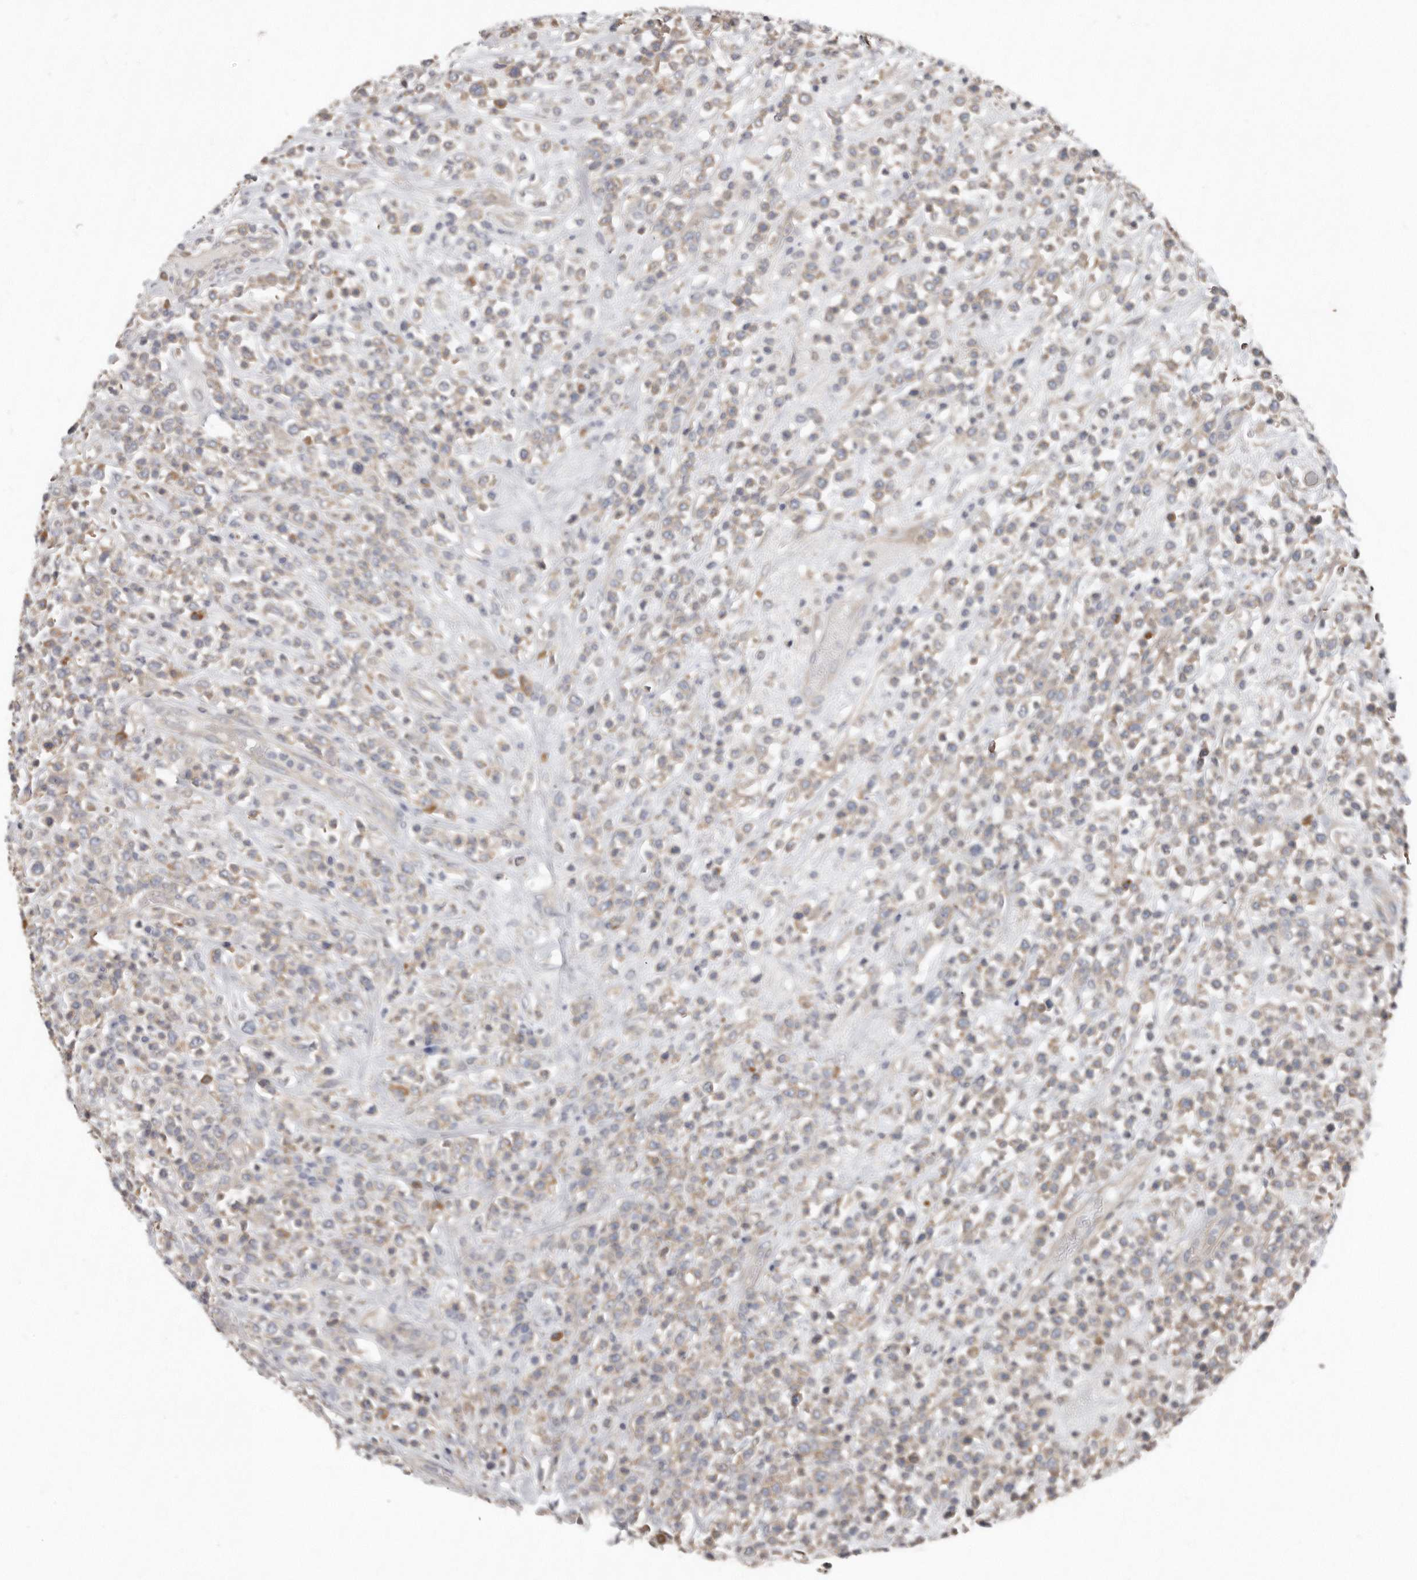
{"staining": {"intensity": "weak", "quantity": ">75%", "location": "cytoplasmic/membranous"}, "tissue": "lymphoma", "cell_type": "Tumor cells", "image_type": "cancer", "snomed": [{"axis": "morphology", "description": "Malignant lymphoma, non-Hodgkin's type, High grade"}, {"axis": "topography", "description": "Colon"}], "caption": "Brown immunohistochemical staining in lymphoma displays weak cytoplasmic/membranous expression in approximately >75% of tumor cells.", "gene": "AKNAD1", "patient": {"sex": "female", "age": 53}}